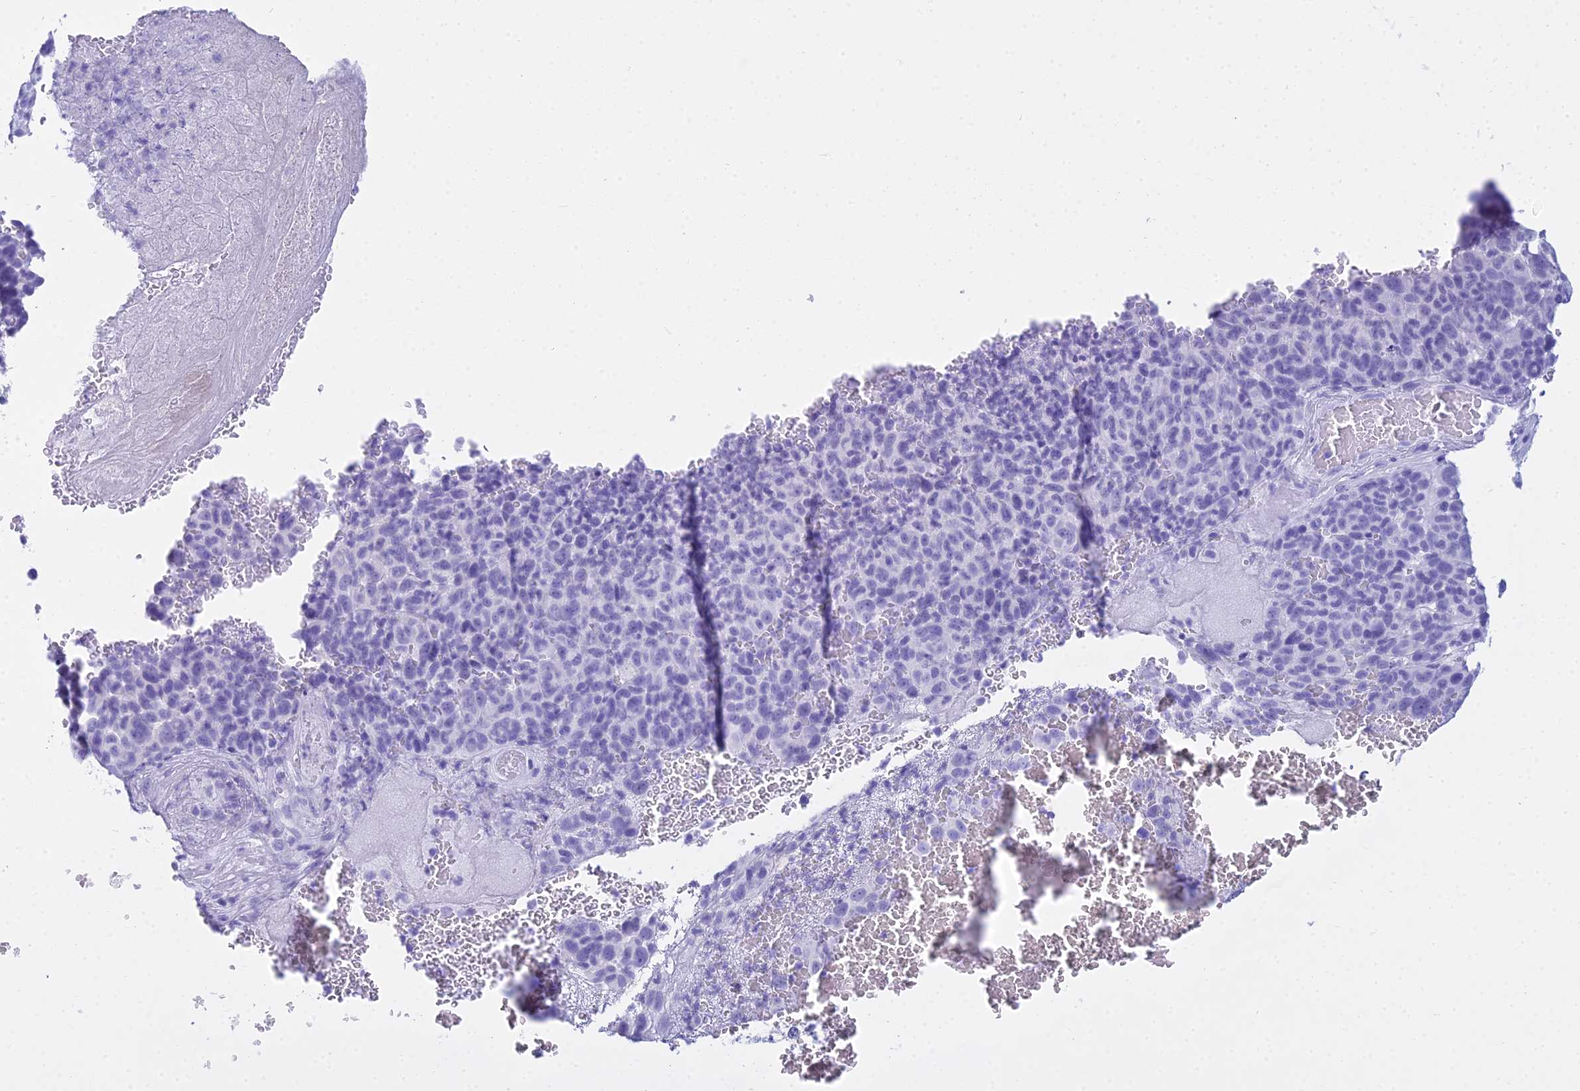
{"staining": {"intensity": "negative", "quantity": "none", "location": "none"}, "tissue": "melanoma", "cell_type": "Tumor cells", "image_type": "cancer", "snomed": [{"axis": "morphology", "description": "Malignant melanoma, NOS"}, {"axis": "topography", "description": "Skin"}], "caption": "Micrograph shows no significant protein staining in tumor cells of malignant melanoma.", "gene": "ZNF442", "patient": {"sex": "male", "age": 49}}